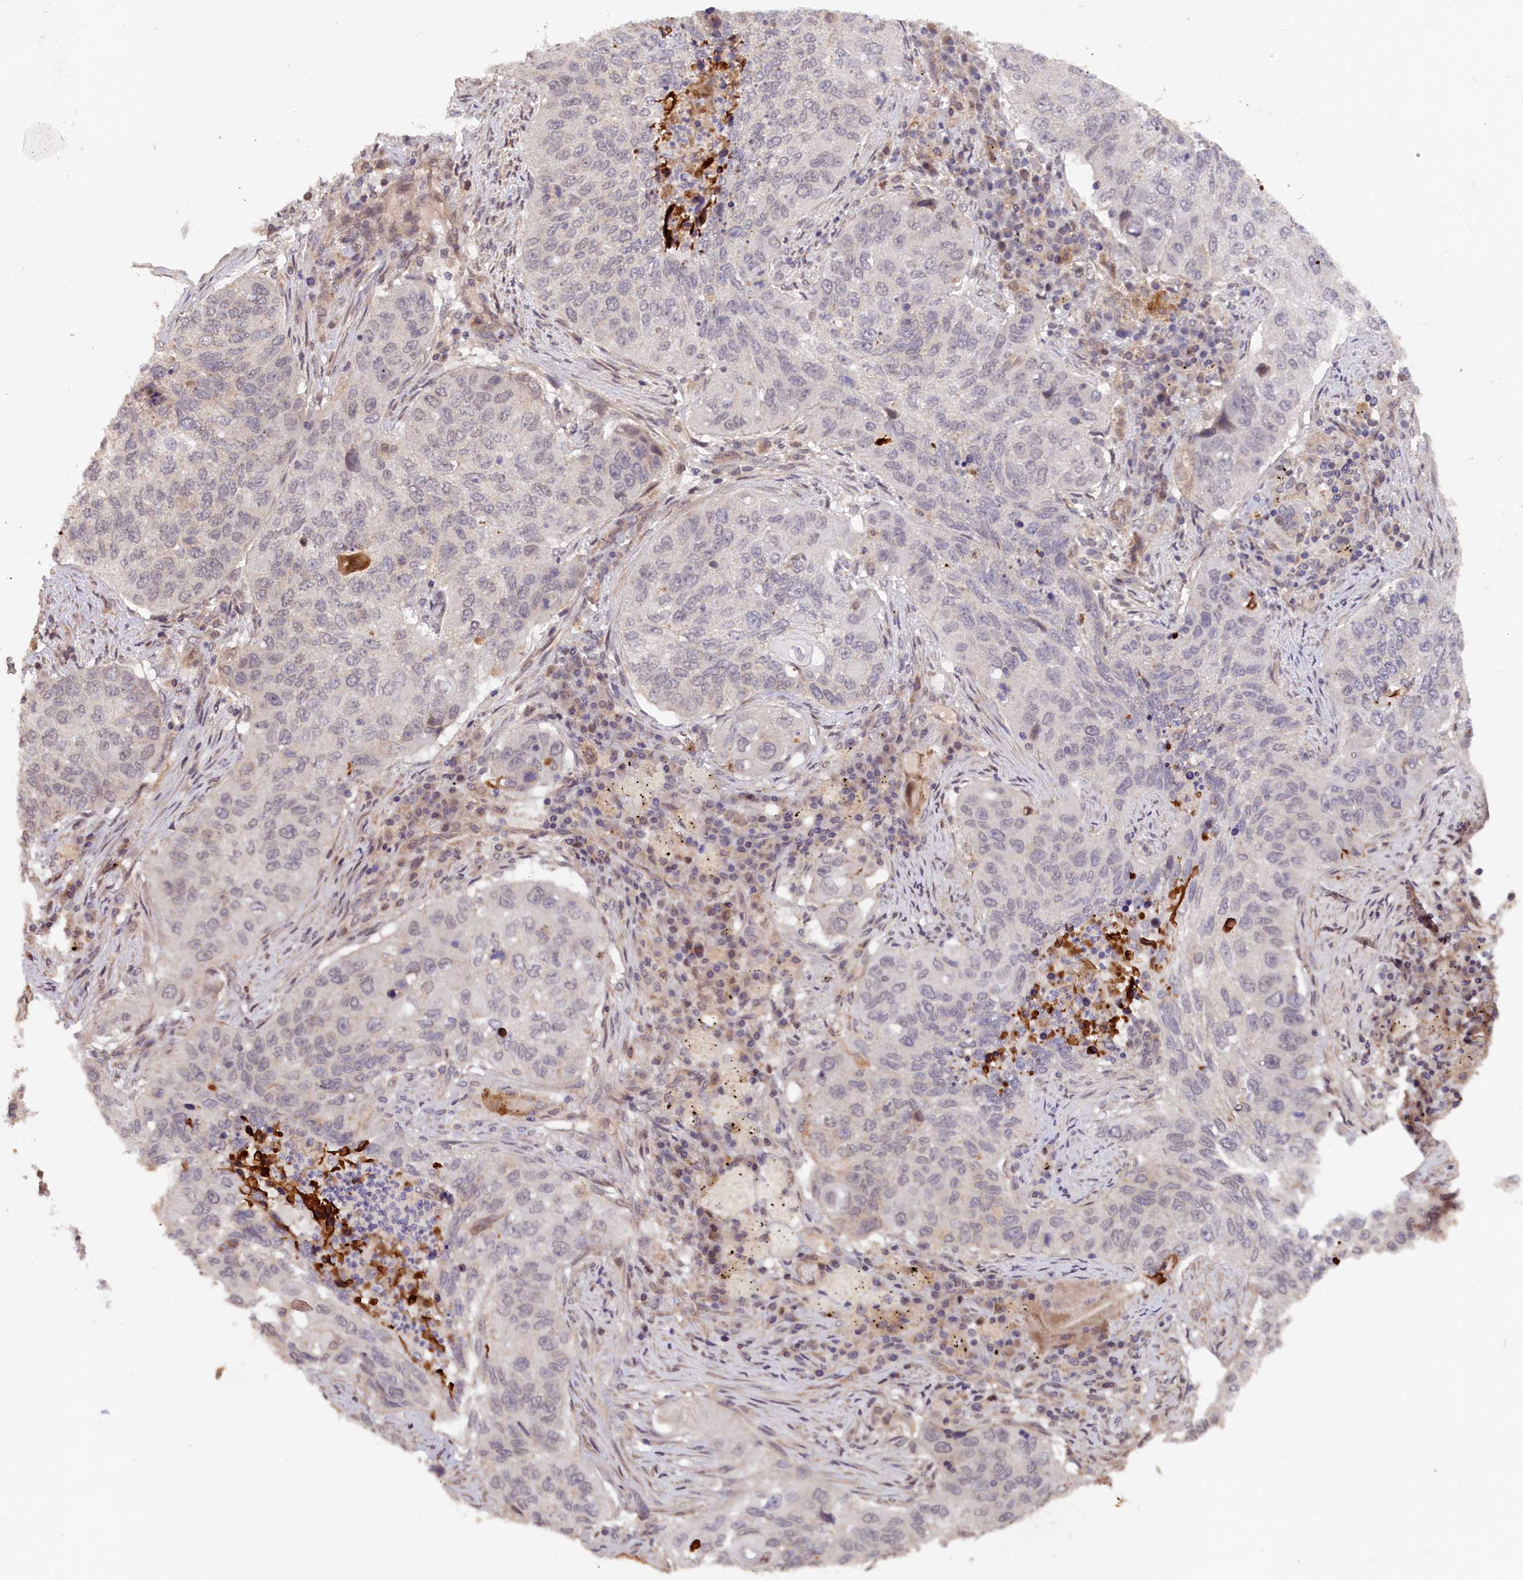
{"staining": {"intensity": "negative", "quantity": "none", "location": "none"}, "tissue": "lung cancer", "cell_type": "Tumor cells", "image_type": "cancer", "snomed": [{"axis": "morphology", "description": "Squamous cell carcinoma, NOS"}, {"axis": "topography", "description": "Lung"}], "caption": "High power microscopy micrograph of an immunohistochemistry (IHC) micrograph of lung cancer, revealing no significant staining in tumor cells.", "gene": "ZNF480", "patient": {"sex": "female", "age": 63}}